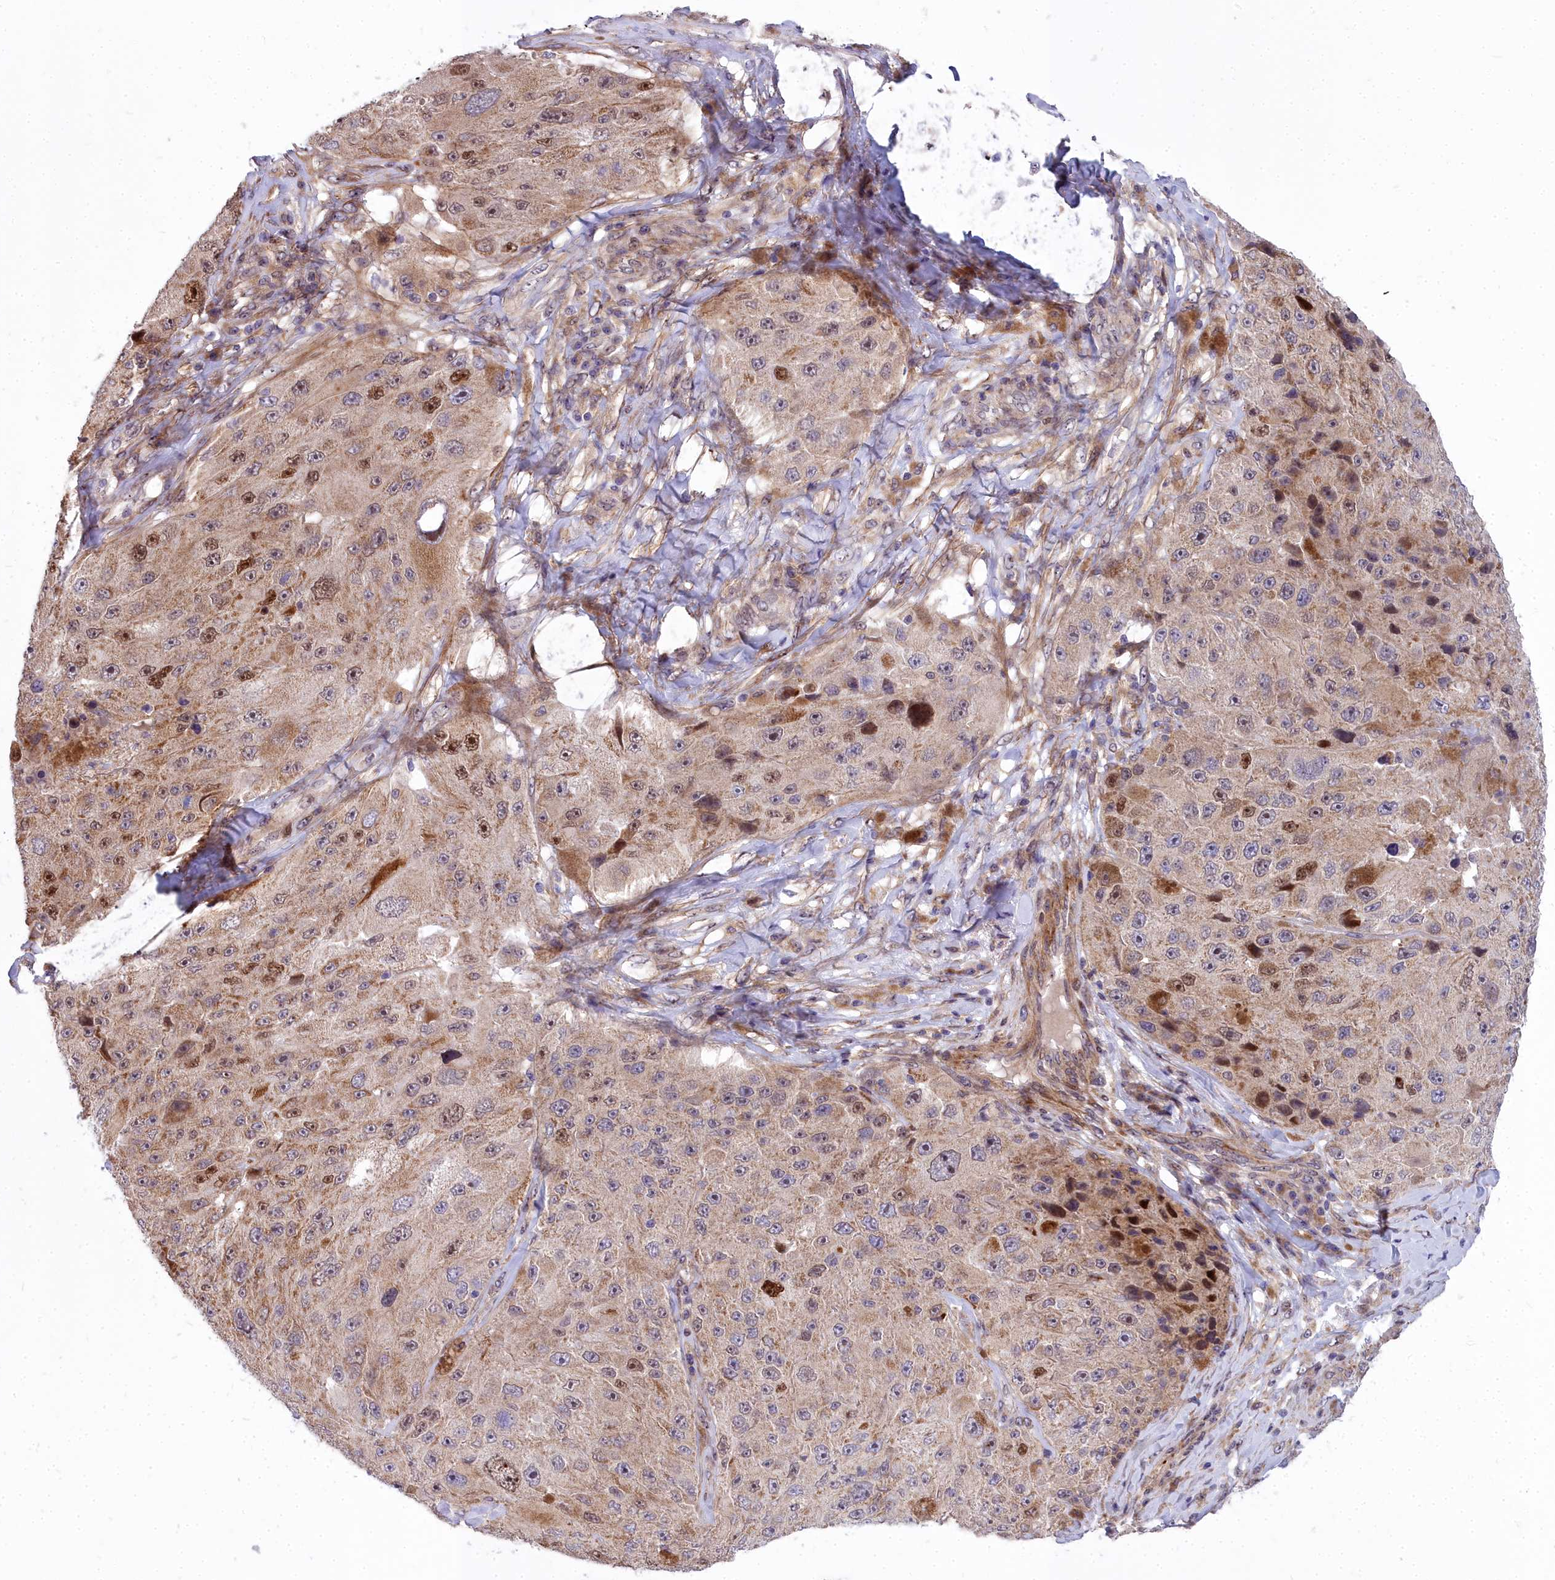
{"staining": {"intensity": "moderate", "quantity": "<25%", "location": "nuclear"}, "tissue": "melanoma", "cell_type": "Tumor cells", "image_type": "cancer", "snomed": [{"axis": "morphology", "description": "Malignant melanoma, Metastatic site"}, {"axis": "topography", "description": "Lymph node"}], "caption": "Immunohistochemical staining of human melanoma demonstrates moderate nuclear protein positivity in about <25% of tumor cells. Ihc stains the protein of interest in brown and the nuclei are stained blue.", "gene": "ABCB8", "patient": {"sex": "male", "age": 62}}